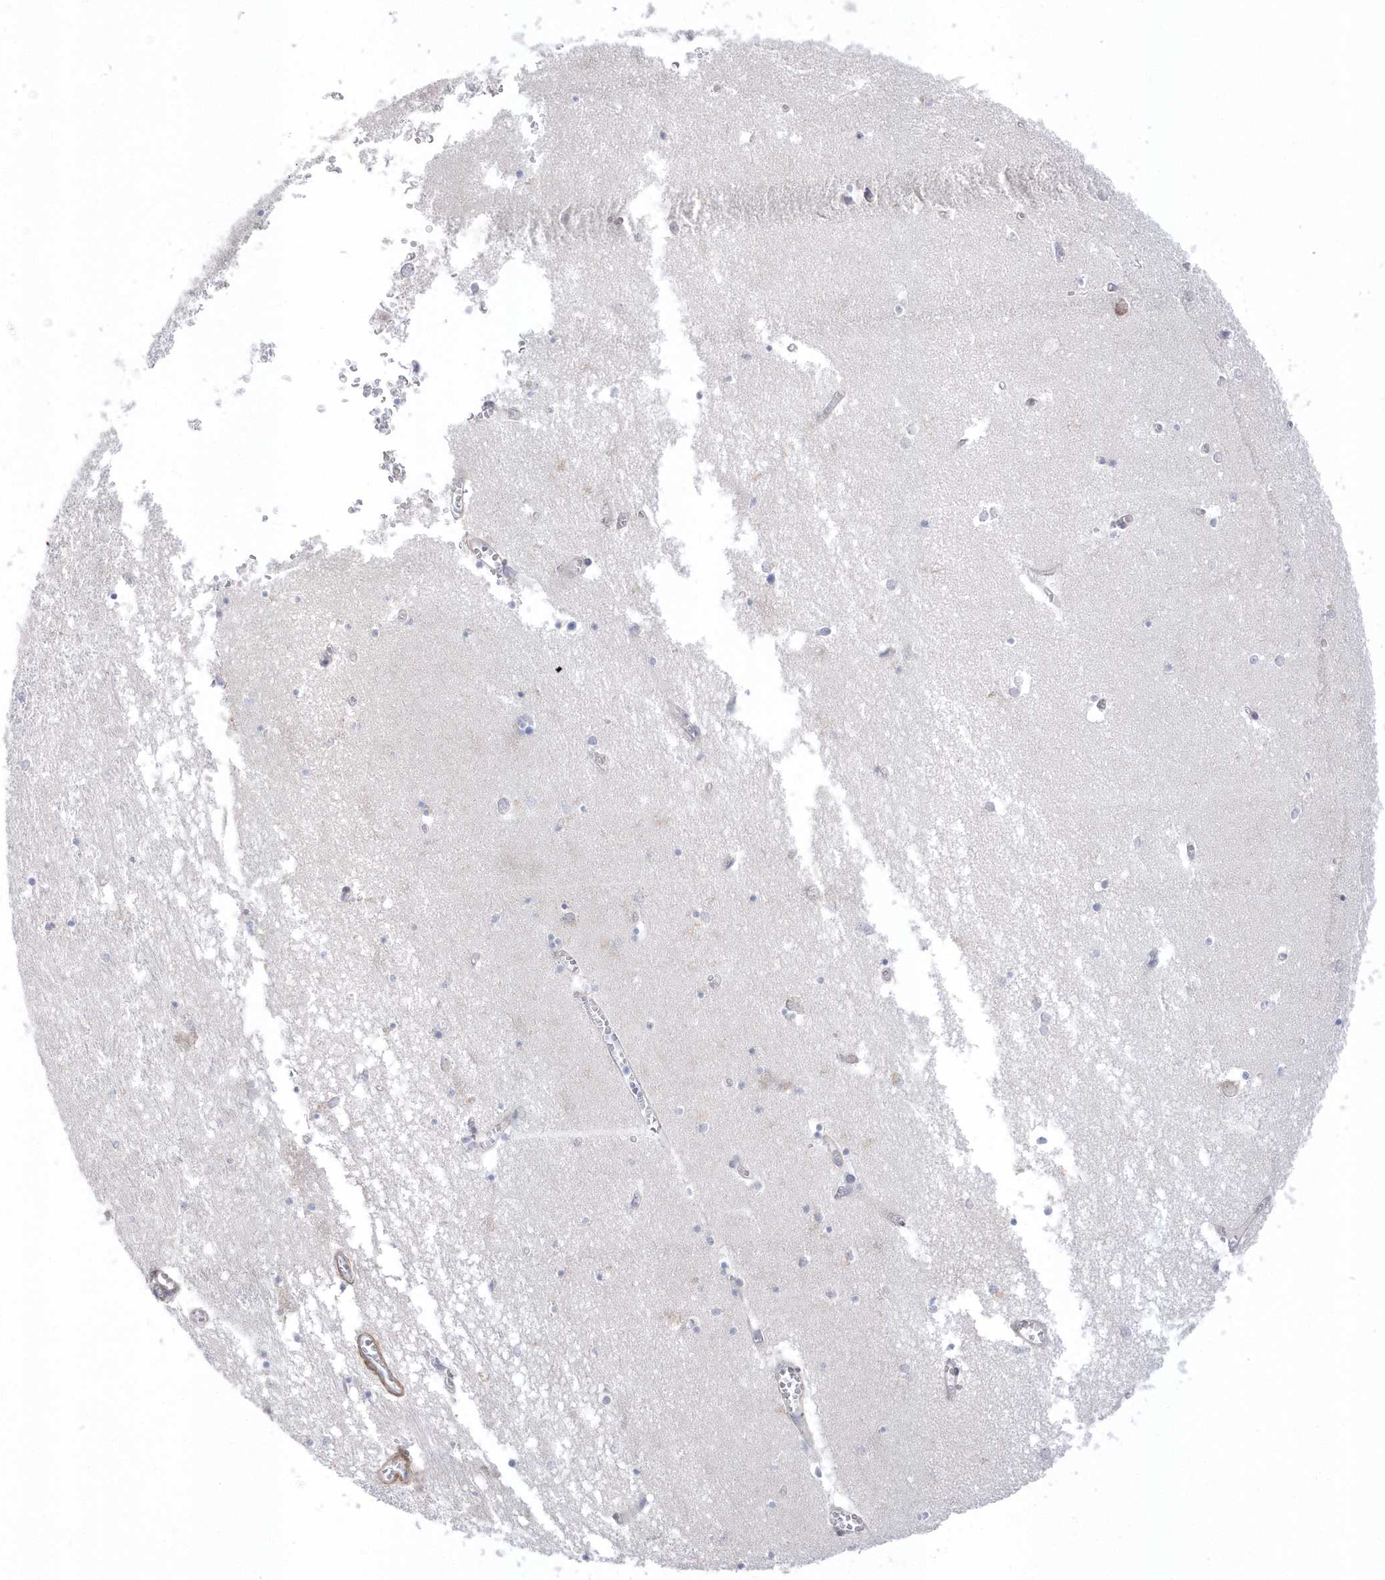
{"staining": {"intensity": "negative", "quantity": "none", "location": "none"}, "tissue": "hippocampus", "cell_type": "Glial cells", "image_type": "normal", "snomed": [{"axis": "morphology", "description": "Normal tissue, NOS"}, {"axis": "topography", "description": "Hippocampus"}], "caption": "High power microscopy histopathology image of an IHC photomicrograph of benign hippocampus, revealing no significant expression in glial cells.", "gene": "GTPBP6", "patient": {"sex": "male", "age": 70}}